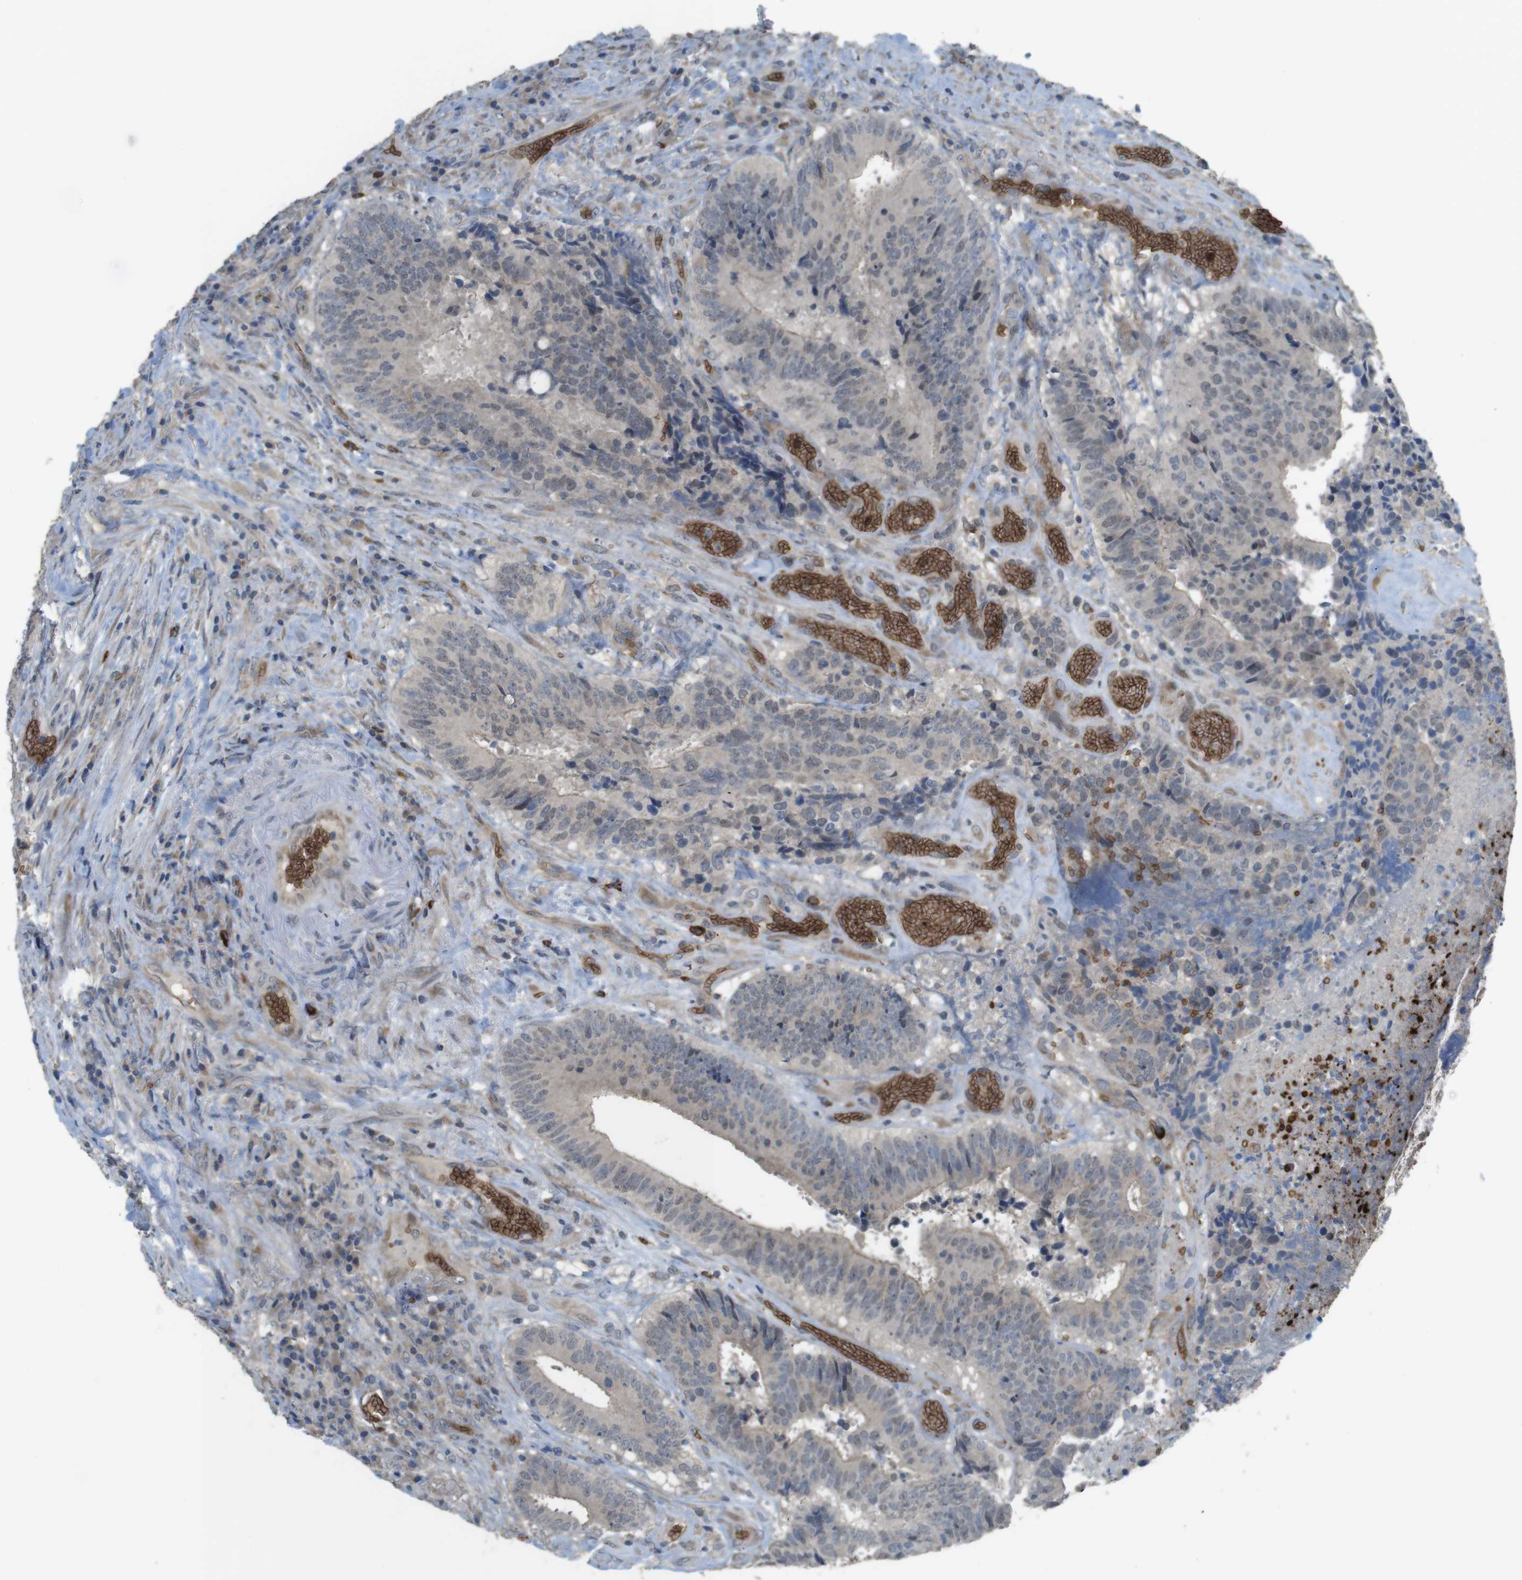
{"staining": {"intensity": "weak", "quantity": "25%-75%", "location": "cytoplasmic/membranous"}, "tissue": "colorectal cancer", "cell_type": "Tumor cells", "image_type": "cancer", "snomed": [{"axis": "morphology", "description": "Adenocarcinoma, NOS"}, {"axis": "topography", "description": "Rectum"}], "caption": "This photomicrograph exhibits immunohistochemistry (IHC) staining of colorectal cancer (adenocarcinoma), with low weak cytoplasmic/membranous expression in about 25%-75% of tumor cells.", "gene": "GYPA", "patient": {"sex": "male", "age": 72}}